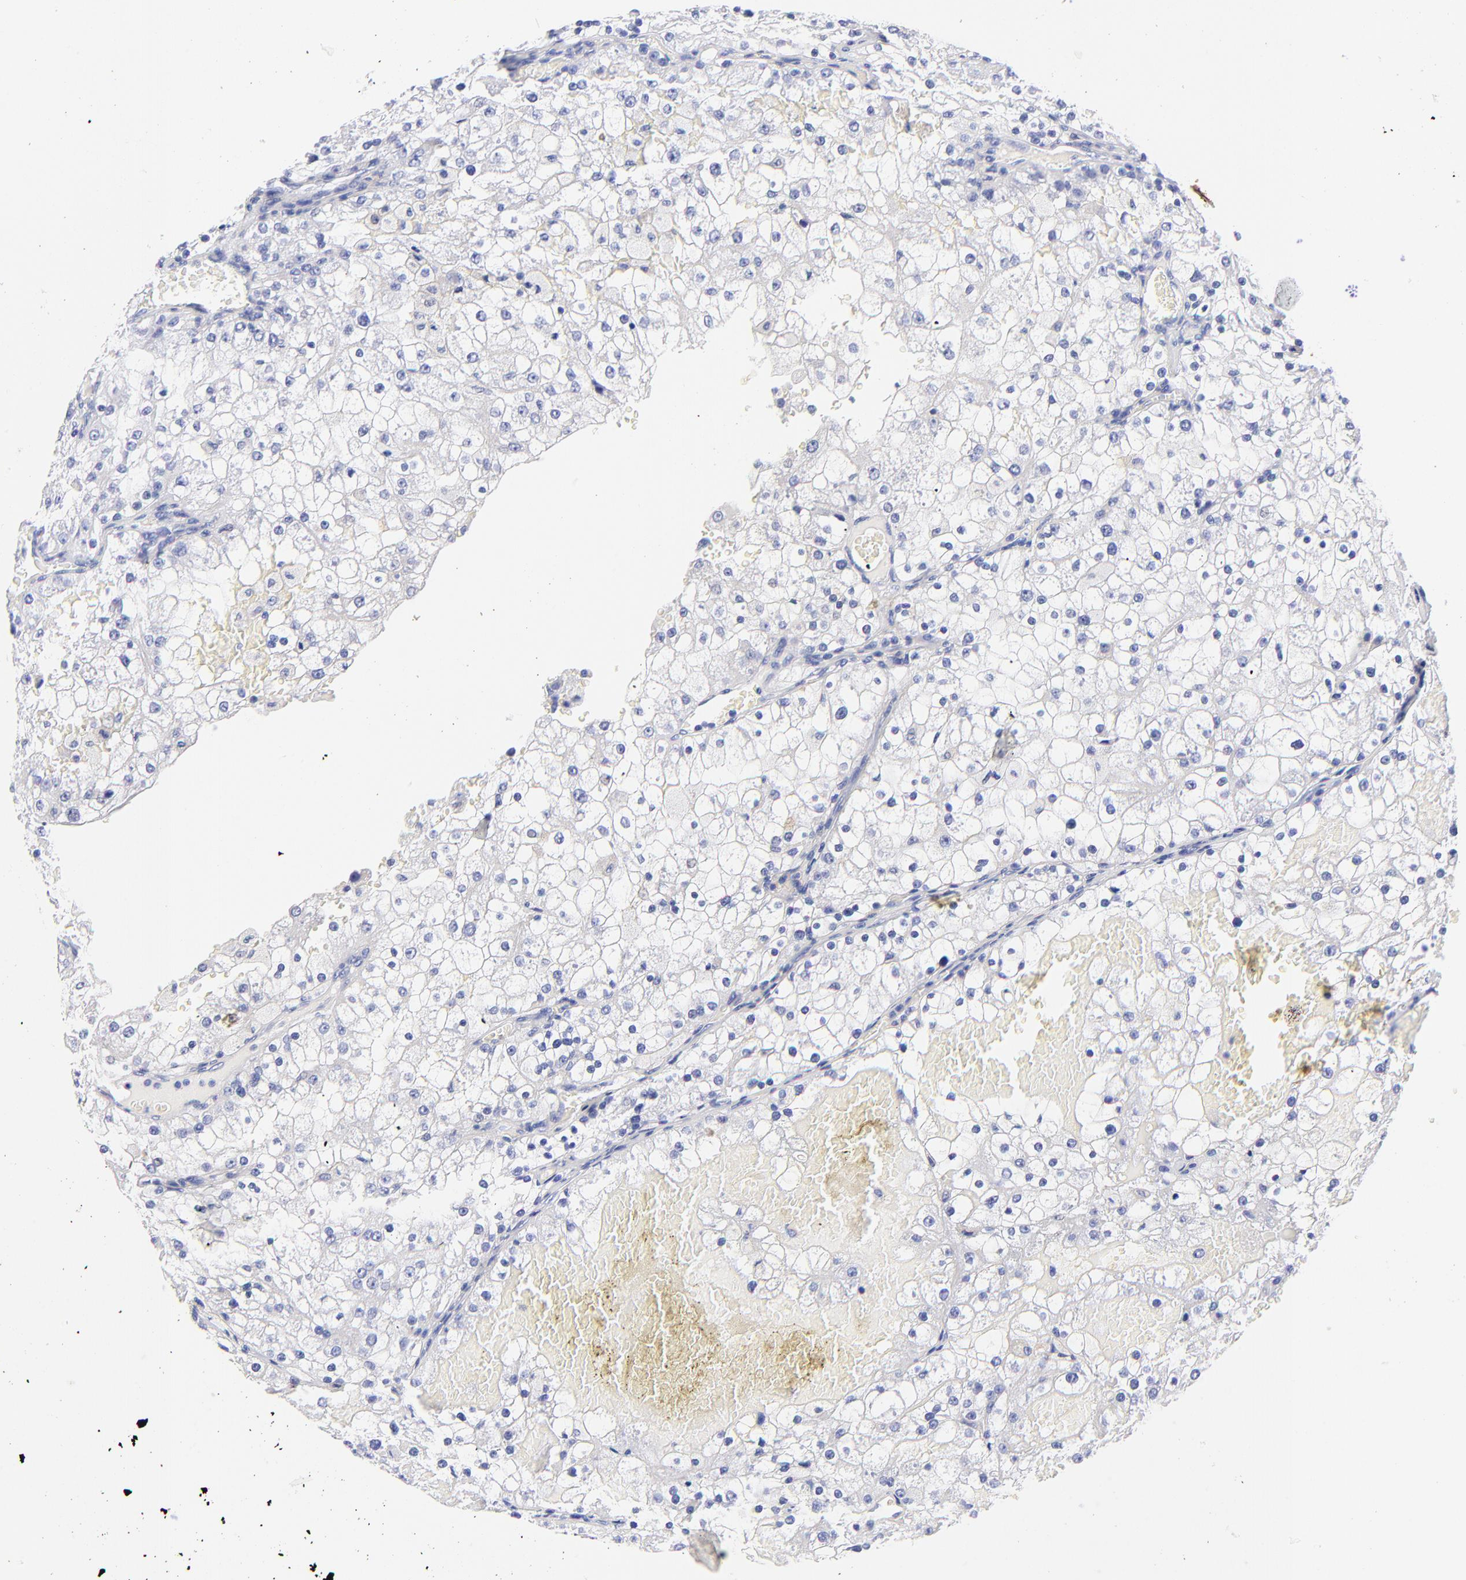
{"staining": {"intensity": "negative", "quantity": "none", "location": "none"}, "tissue": "renal cancer", "cell_type": "Tumor cells", "image_type": "cancer", "snomed": [{"axis": "morphology", "description": "Adenocarcinoma, NOS"}, {"axis": "topography", "description": "Kidney"}], "caption": "Adenocarcinoma (renal) was stained to show a protein in brown. There is no significant staining in tumor cells. The staining was performed using DAB to visualize the protein expression in brown, while the nuclei were stained in blue with hematoxylin (Magnification: 20x).", "gene": "HORMAD2", "patient": {"sex": "female", "age": 74}}